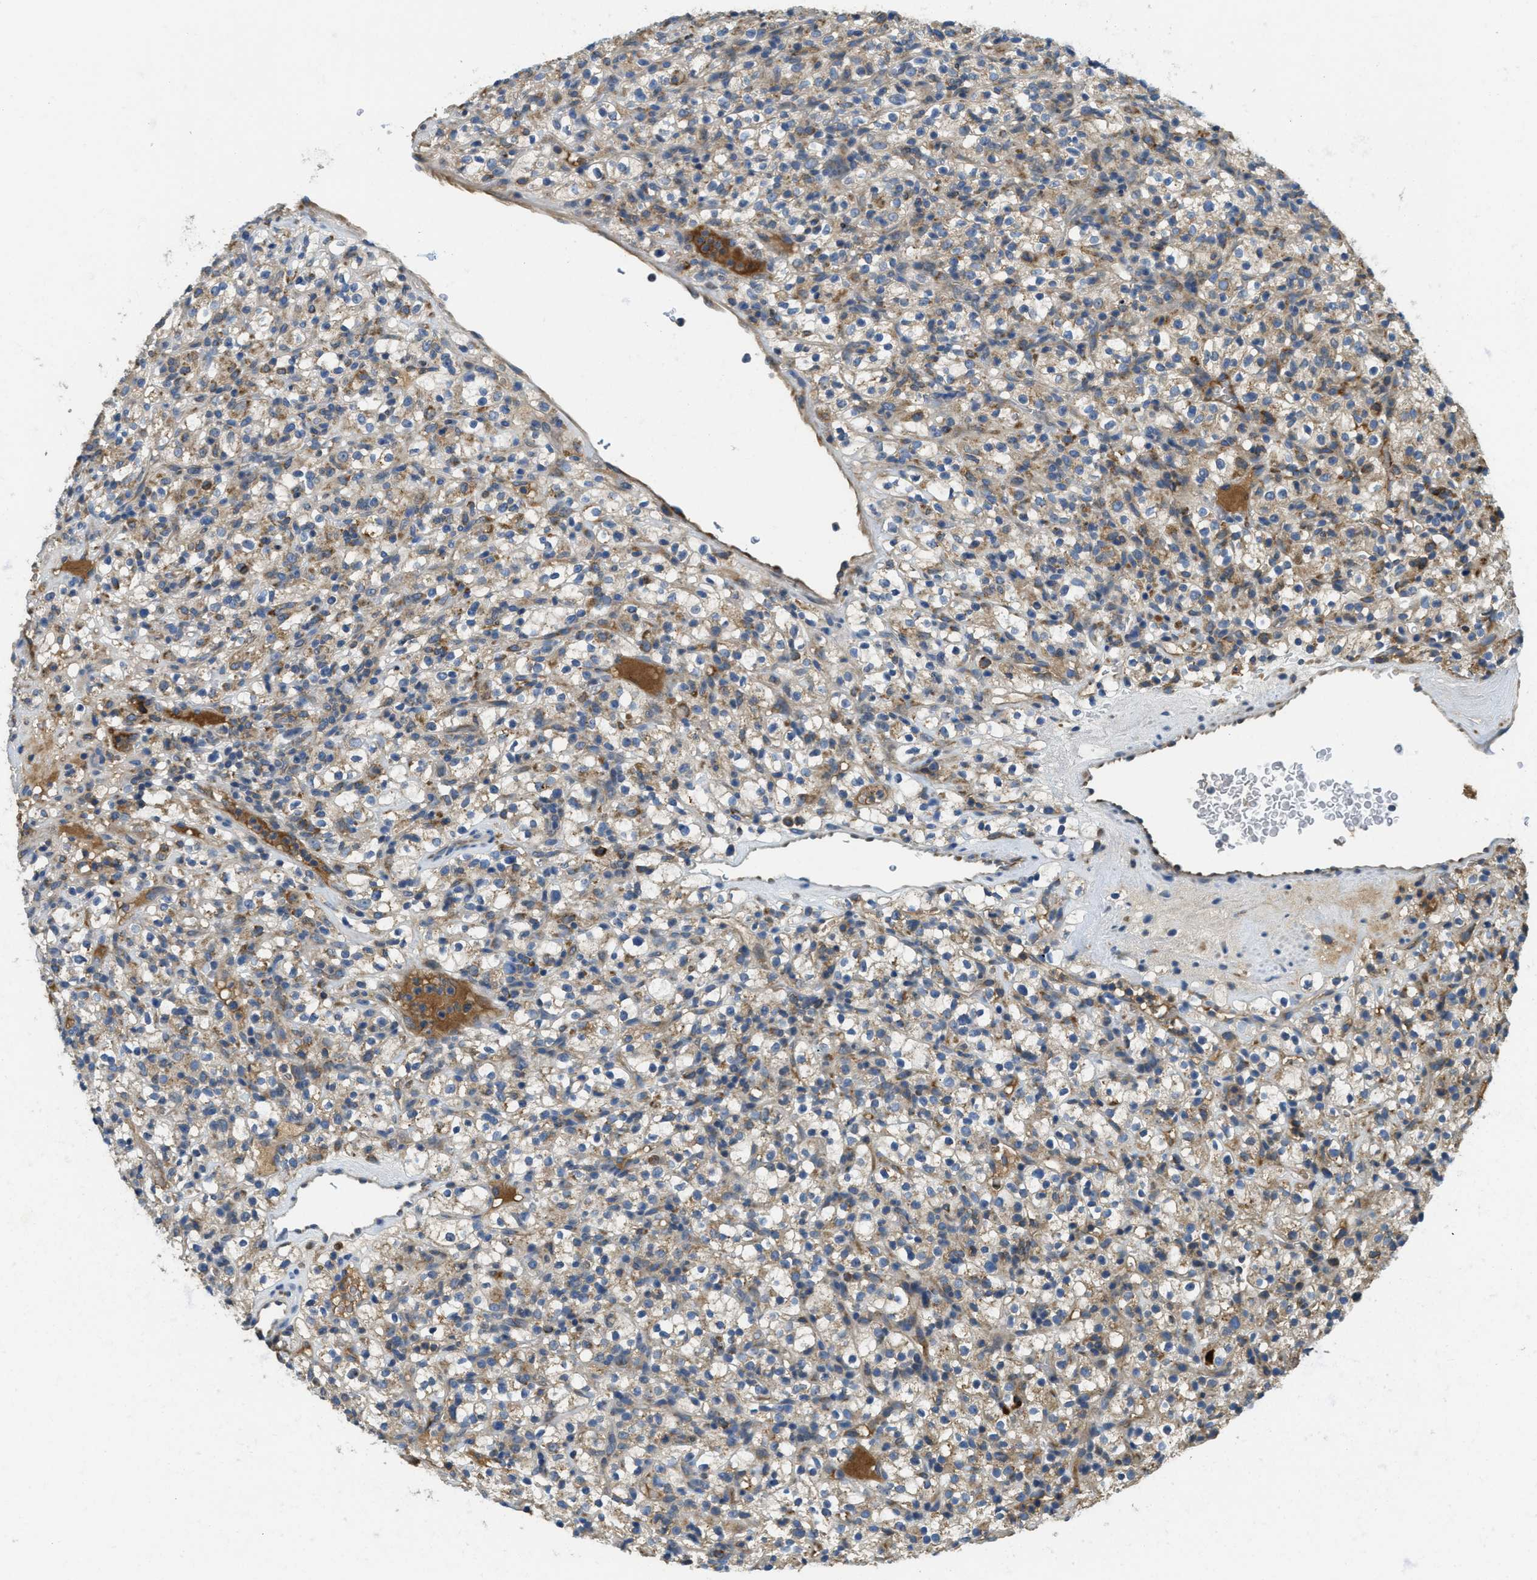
{"staining": {"intensity": "weak", "quantity": ">75%", "location": "cytoplasmic/membranous"}, "tissue": "renal cancer", "cell_type": "Tumor cells", "image_type": "cancer", "snomed": [{"axis": "morphology", "description": "Normal tissue, NOS"}, {"axis": "morphology", "description": "Adenocarcinoma, NOS"}, {"axis": "topography", "description": "Kidney"}], "caption": "Tumor cells display weak cytoplasmic/membranous positivity in approximately >75% of cells in renal adenocarcinoma.", "gene": "SSR1", "patient": {"sex": "female", "age": 72}}